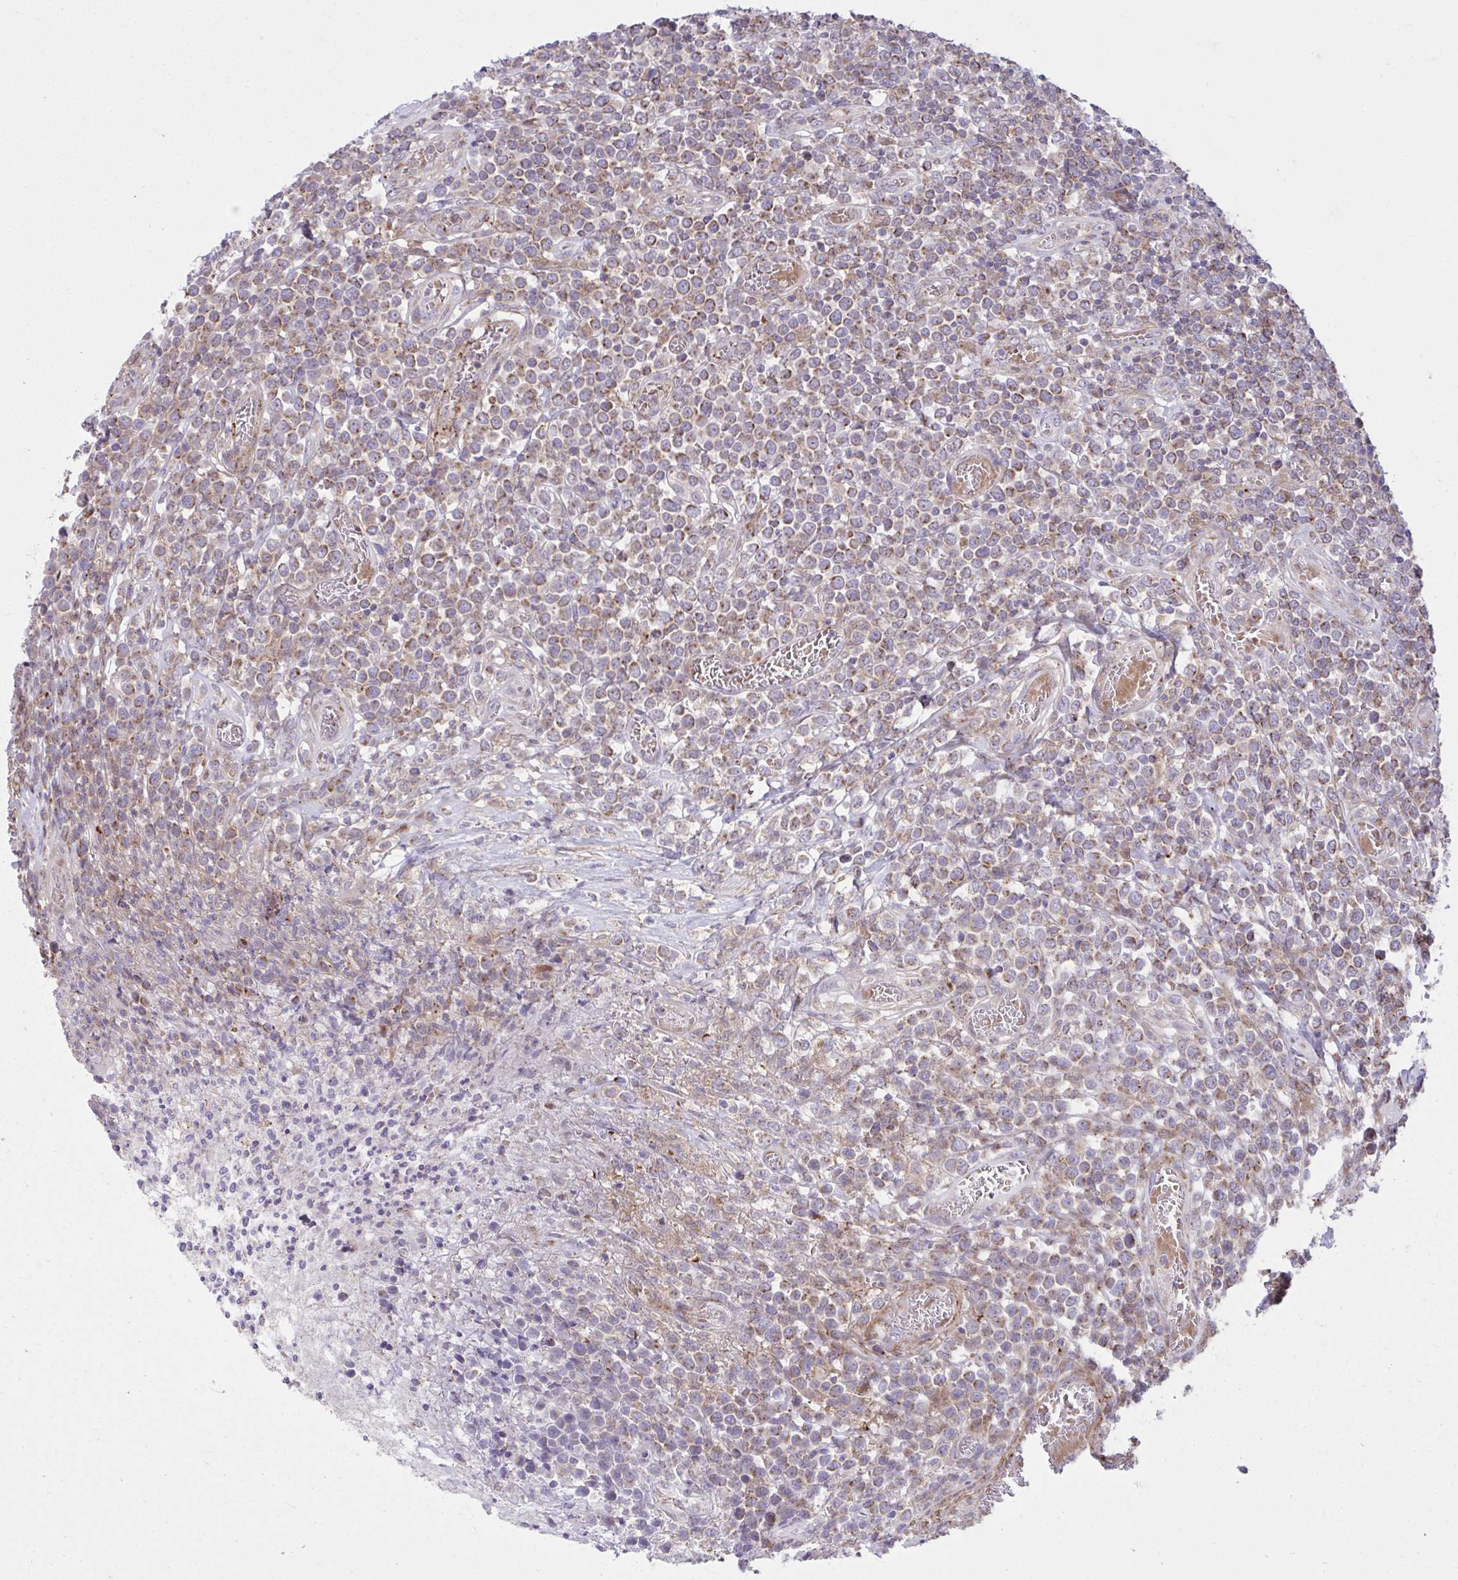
{"staining": {"intensity": "weak", "quantity": ">75%", "location": "cytoplasmic/membranous"}, "tissue": "lymphoma", "cell_type": "Tumor cells", "image_type": "cancer", "snomed": [{"axis": "morphology", "description": "Malignant lymphoma, non-Hodgkin's type, High grade"}, {"axis": "topography", "description": "Soft tissue"}], "caption": "Lymphoma tissue reveals weak cytoplasmic/membranous positivity in about >75% of tumor cells", "gene": "C16orf54", "patient": {"sex": "female", "age": 56}}